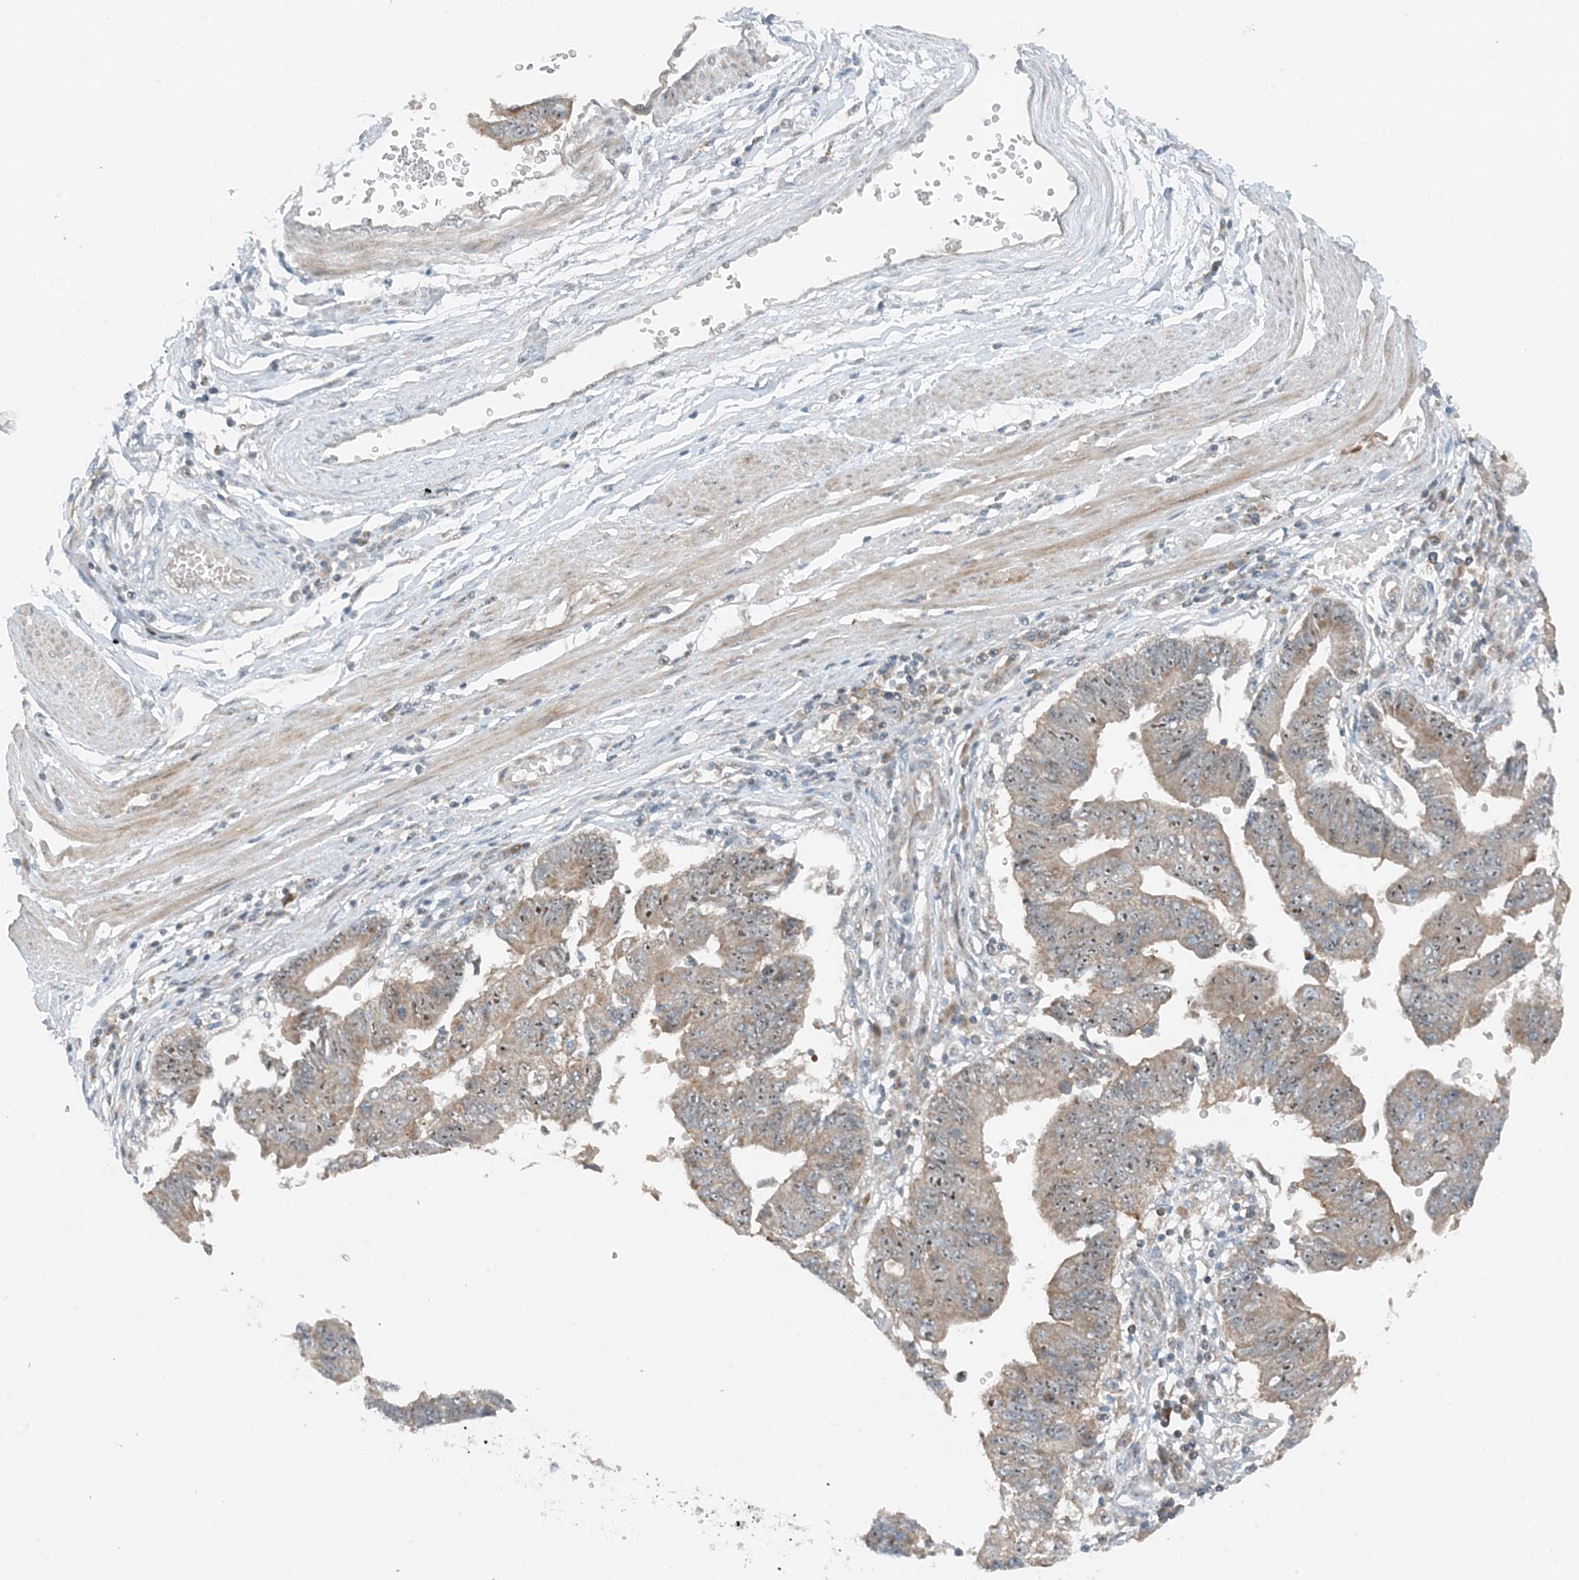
{"staining": {"intensity": "weak", "quantity": ">75%", "location": "cytoplasmic/membranous,nuclear"}, "tissue": "stomach cancer", "cell_type": "Tumor cells", "image_type": "cancer", "snomed": [{"axis": "morphology", "description": "Adenocarcinoma, NOS"}, {"axis": "topography", "description": "Stomach"}], "caption": "Brown immunohistochemical staining in human stomach cancer displays weak cytoplasmic/membranous and nuclear expression in about >75% of tumor cells.", "gene": "MITD1", "patient": {"sex": "male", "age": 59}}